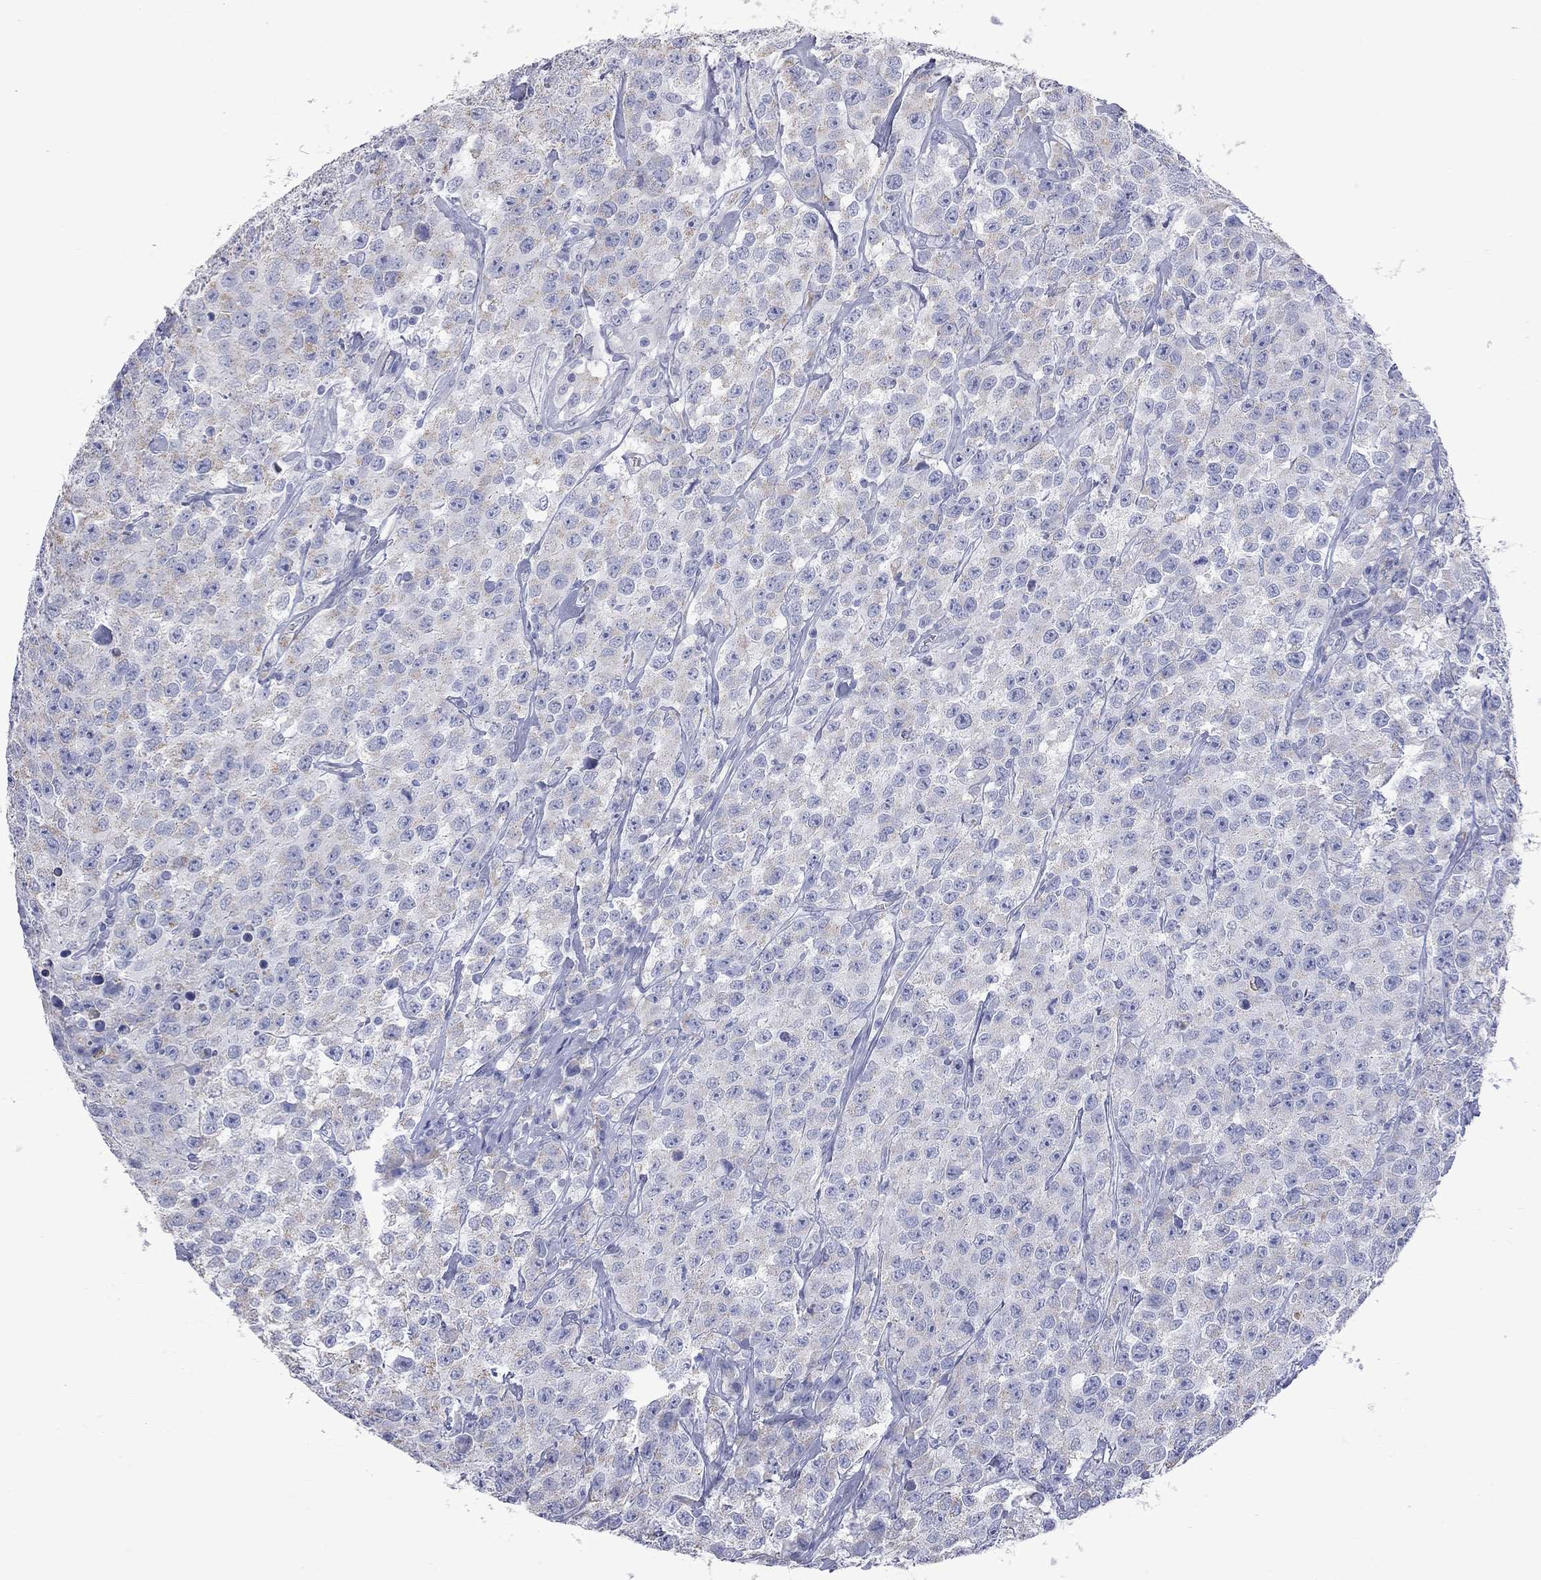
{"staining": {"intensity": "negative", "quantity": "none", "location": "none"}, "tissue": "testis cancer", "cell_type": "Tumor cells", "image_type": "cancer", "snomed": [{"axis": "morphology", "description": "Seminoma, NOS"}, {"axis": "topography", "description": "Testis"}], "caption": "Photomicrograph shows no significant protein expression in tumor cells of testis cancer.", "gene": "KCND2", "patient": {"sex": "male", "age": 59}}